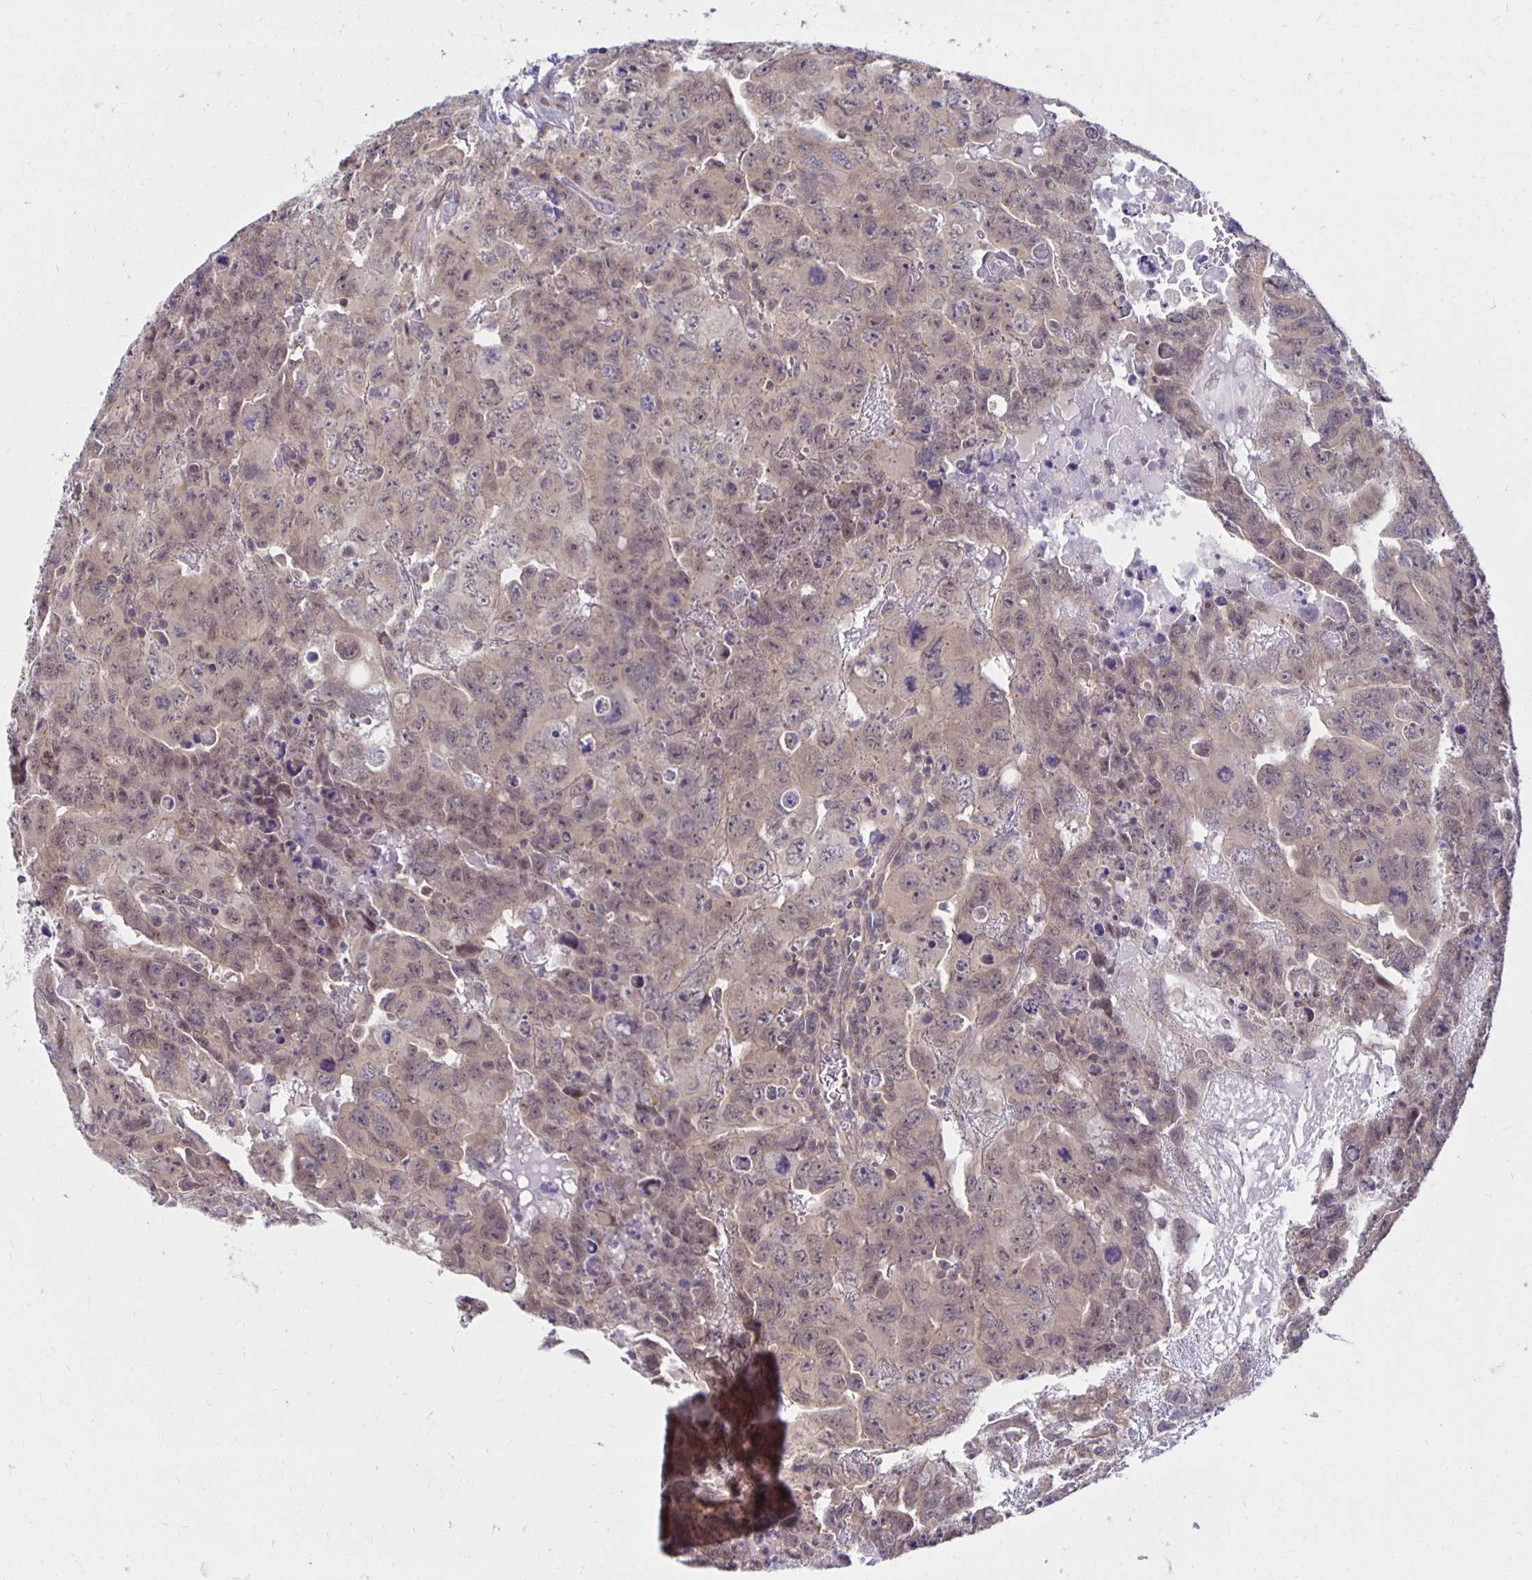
{"staining": {"intensity": "weak", "quantity": "25%-75%", "location": "cytoplasmic/membranous,nuclear"}, "tissue": "testis cancer", "cell_type": "Tumor cells", "image_type": "cancer", "snomed": [{"axis": "morphology", "description": "Carcinoma, Embryonal, NOS"}, {"axis": "topography", "description": "Testis"}], "caption": "An immunohistochemistry (IHC) image of neoplastic tissue is shown. Protein staining in brown shows weak cytoplasmic/membranous and nuclear positivity in testis cancer (embryonal carcinoma) within tumor cells. Nuclei are stained in blue.", "gene": "MIEN1", "patient": {"sex": "male", "age": 24}}